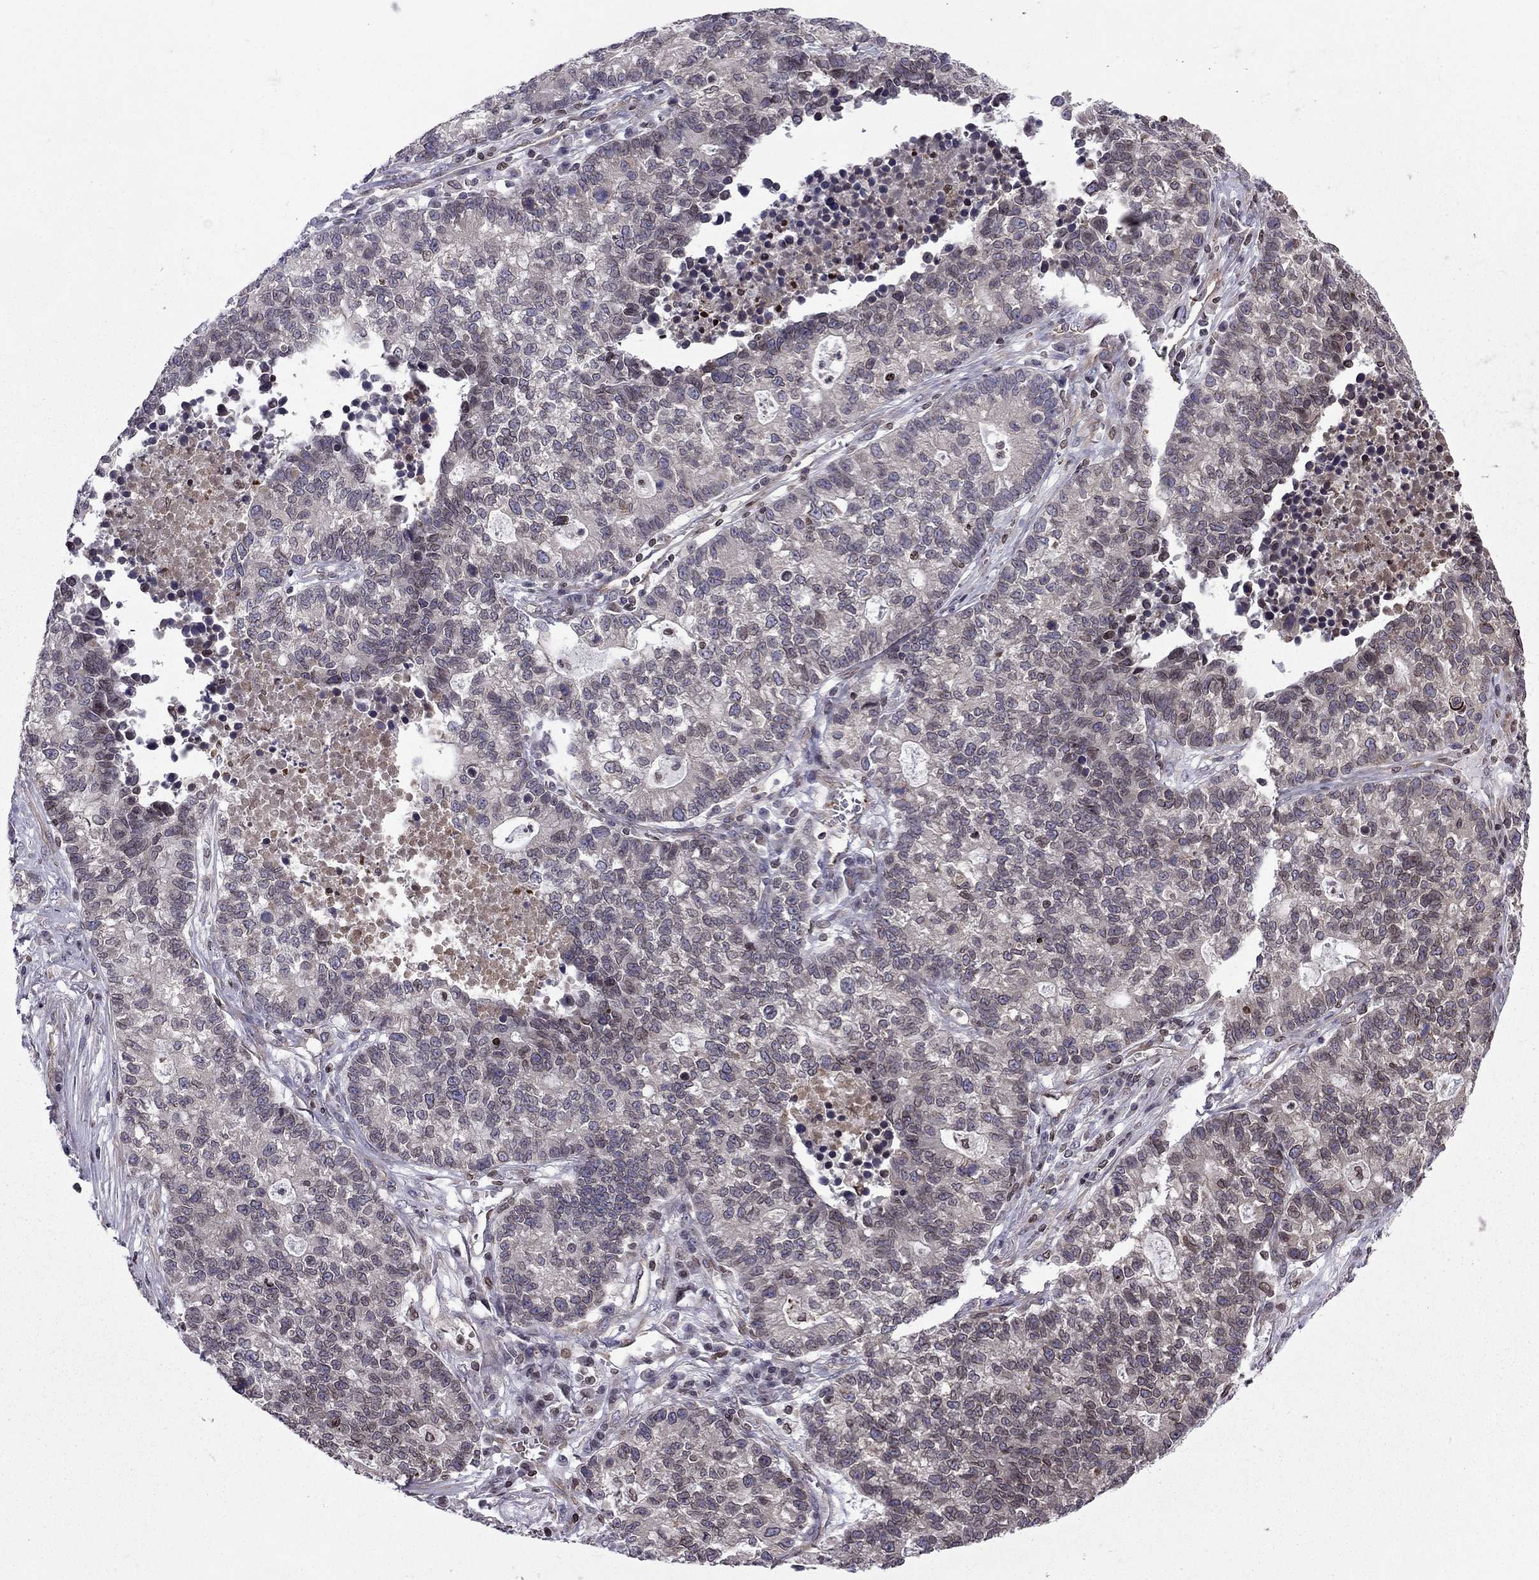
{"staining": {"intensity": "negative", "quantity": "none", "location": "none"}, "tissue": "lung cancer", "cell_type": "Tumor cells", "image_type": "cancer", "snomed": [{"axis": "morphology", "description": "Adenocarcinoma, NOS"}, {"axis": "topography", "description": "Lung"}], "caption": "Immunohistochemical staining of human lung cancer (adenocarcinoma) shows no significant staining in tumor cells.", "gene": "CDC42BPA", "patient": {"sex": "male", "age": 57}}